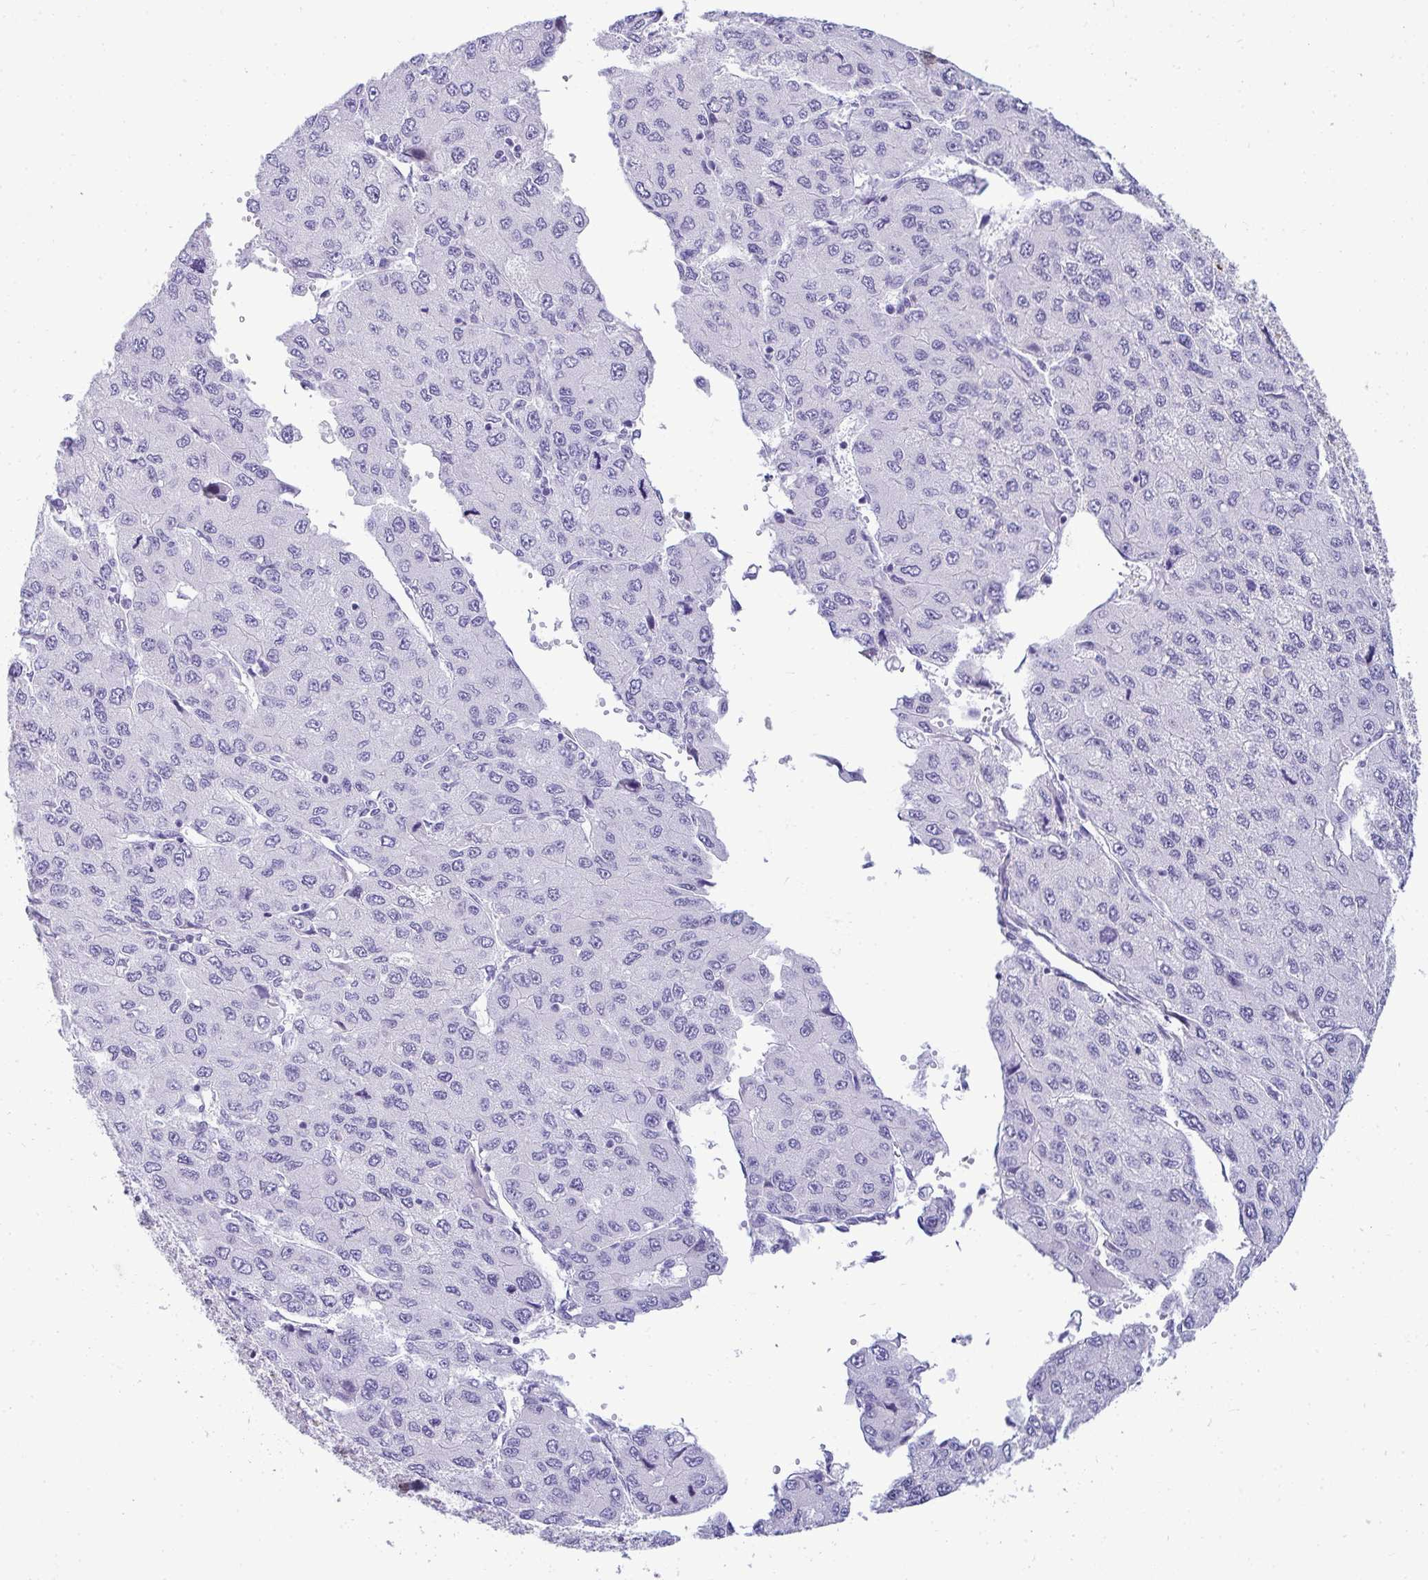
{"staining": {"intensity": "negative", "quantity": "none", "location": "none"}, "tissue": "liver cancer", "cell_type": "Tumor cells", "image_type": "cancer", "snomed": [{"axis": "morphology", "description": "Carcinoma, Hepatocellular, NOS"}, {"axis": "topography", "description": "Liver"}], "caption": "Human hepatocellular carcinoma (liver) stained for a protein using immunohistochemistry reveals no expression in tumor cells.", "gene": "HSPB6", "patient": {"sex": "female", "age": 66}}